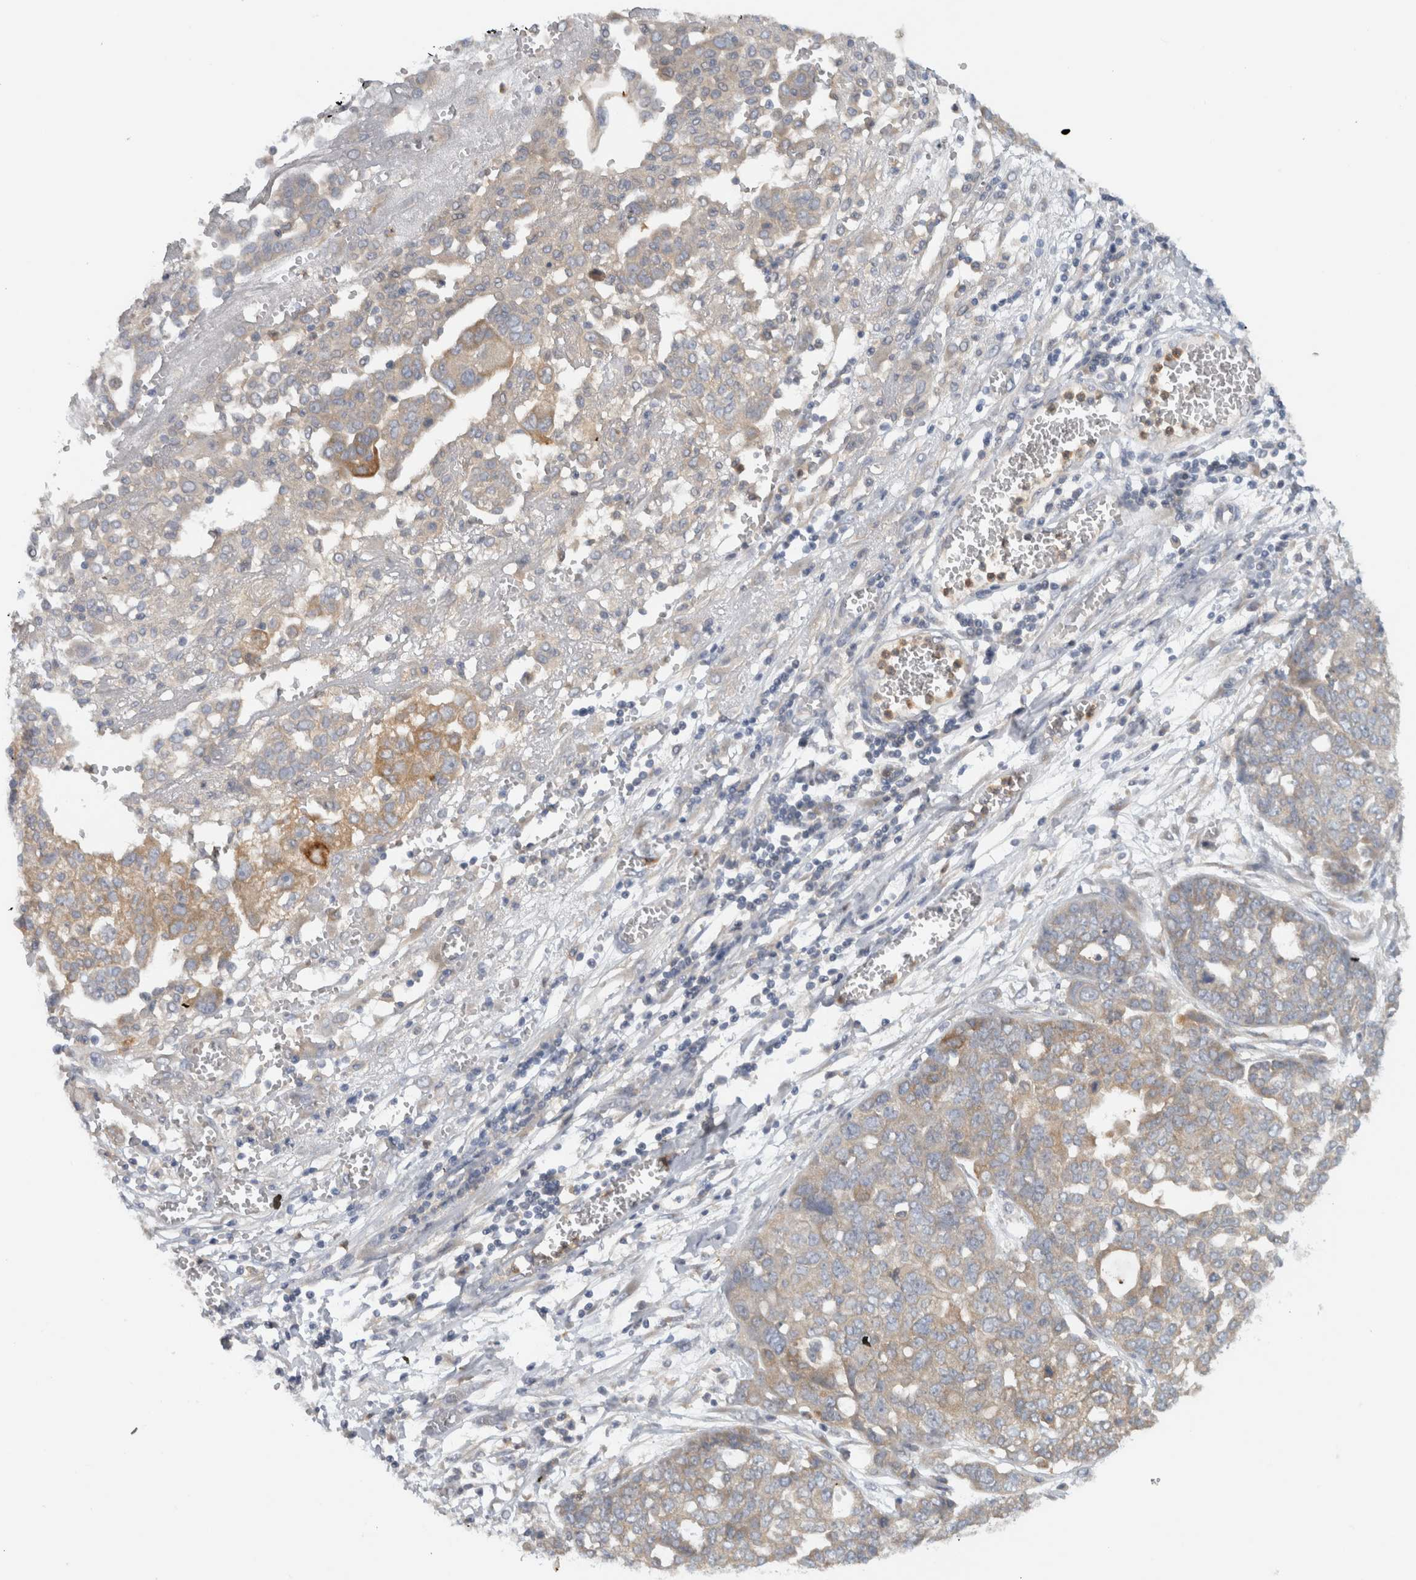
{"staining": {"intensity": "moderate", "quantity": "<25%", "location": "cytoplasmic/membranous"}, "tissue": "ovarian cancer", "cell_type": "Tumor cells", "image_type": "cancer", "snomed": [{"axis": "morphology", "description": "Cystadenocarcinoma, serous, NOS"}, {"axis": "topography", "description": "Soft tissue"}, {"axis": "topography", "description": "Ovary"}], "caption": "A low amount of moderate cytoplasmic/membranous staining is seen in approximately <25% of tumor cells in ovarian cancer (serous cystadenocarcinoma) tissue.", "gene": "VEPH1", "patient": {"sex": "female", "age": 57}}